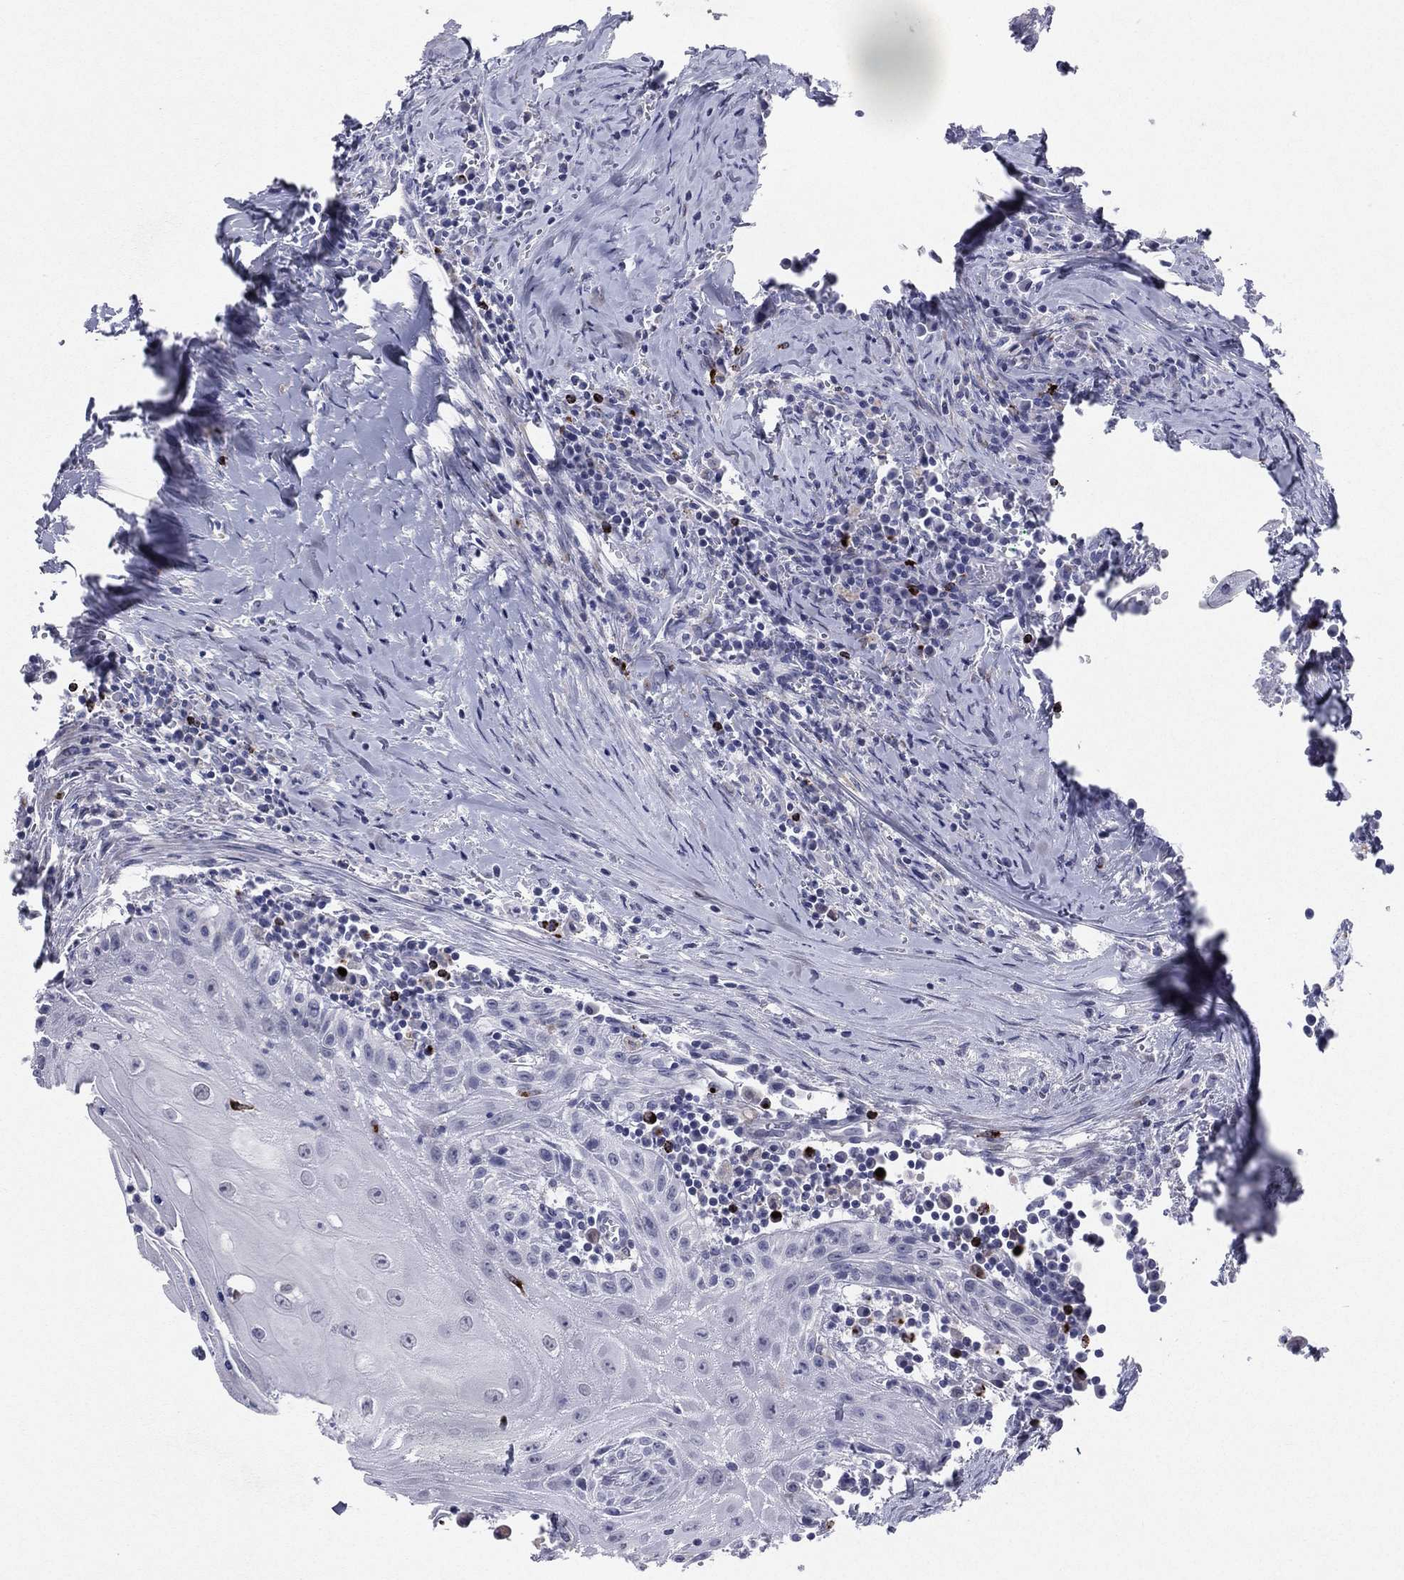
{"staining": {"intensity": "negative", "quantity": "none", "location": "none"}, "tissue": "head and neck cancer", "cell_type": "Tumor cells", "image_type": "cancer", "snomed": [{"axis": "morphology", "description": "Squamous cell carcinoma, NOS"}, {"axis": "topography", "description": "Oral tissue"}, {"axis": "topography", "description": "Head-Neck"}], "caption": "The micrograph demonstrates no staining of tumor cells in head and neck squamous cell carcinoma.", "gene": "HLA-DOA", "patient": {"sex": "male", "age": 58}}